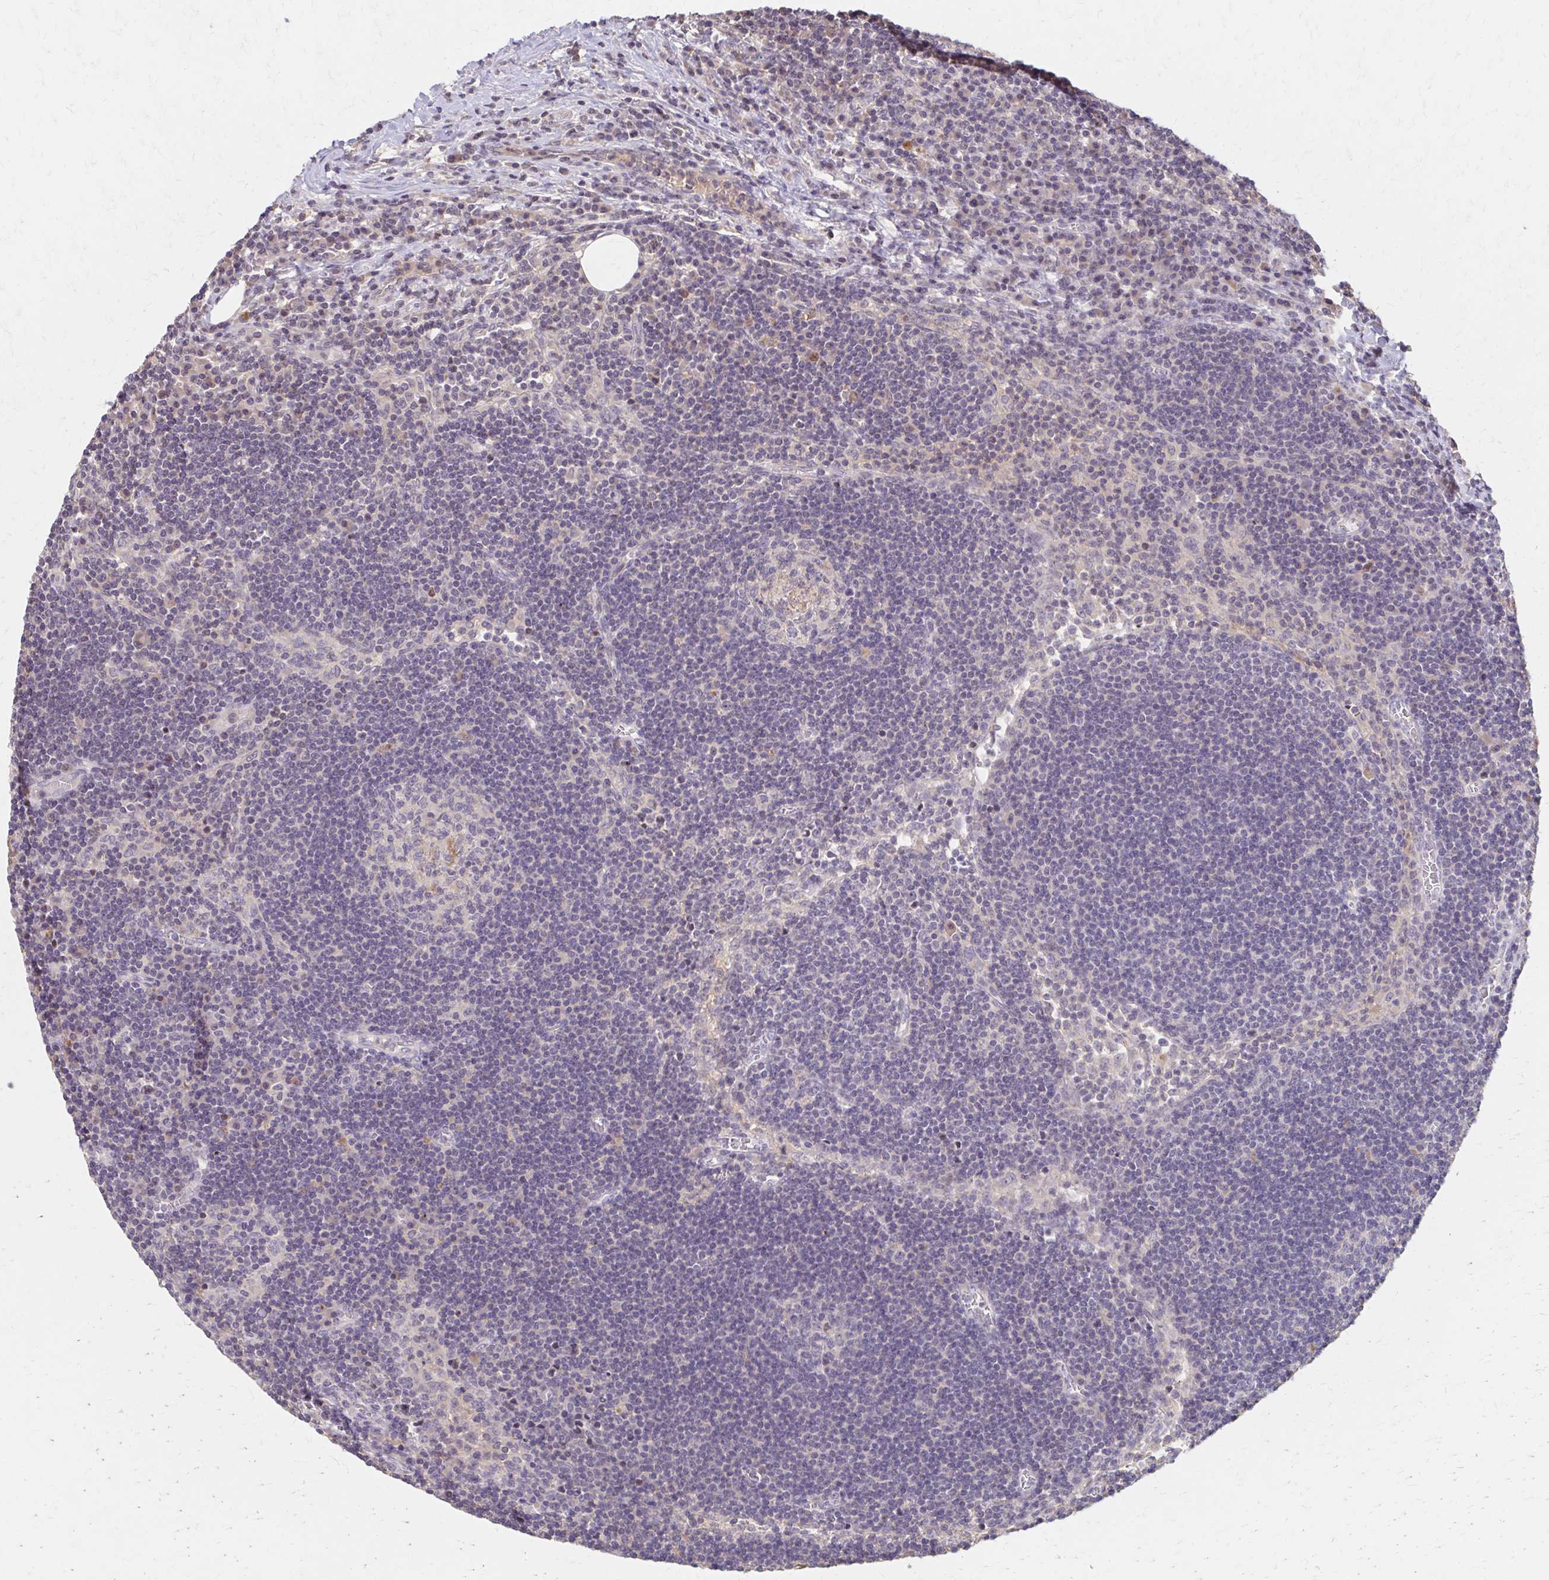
{"staining": {"intensity": "negative", "quantity": "none", "location": "none"}, "tissue": "lymph node", "cell_type": "Germinal center cells", "image_type": "normal", "snomed": [{"axis": "morphology", "description": "Normal tissue, NOS"}, {"axis": "topography", "description": "Lymph node"}], "caption": "Germinal center cells are negative for protein expression in normal human lymph node. The staining is performed using DAB (3,3'-diaminobenzidine) brown chromogen with nuclei counter-stained in using hematoxylin.", "gene": "HMGCS2", "patient": {"sex": "male", "age": 67}}